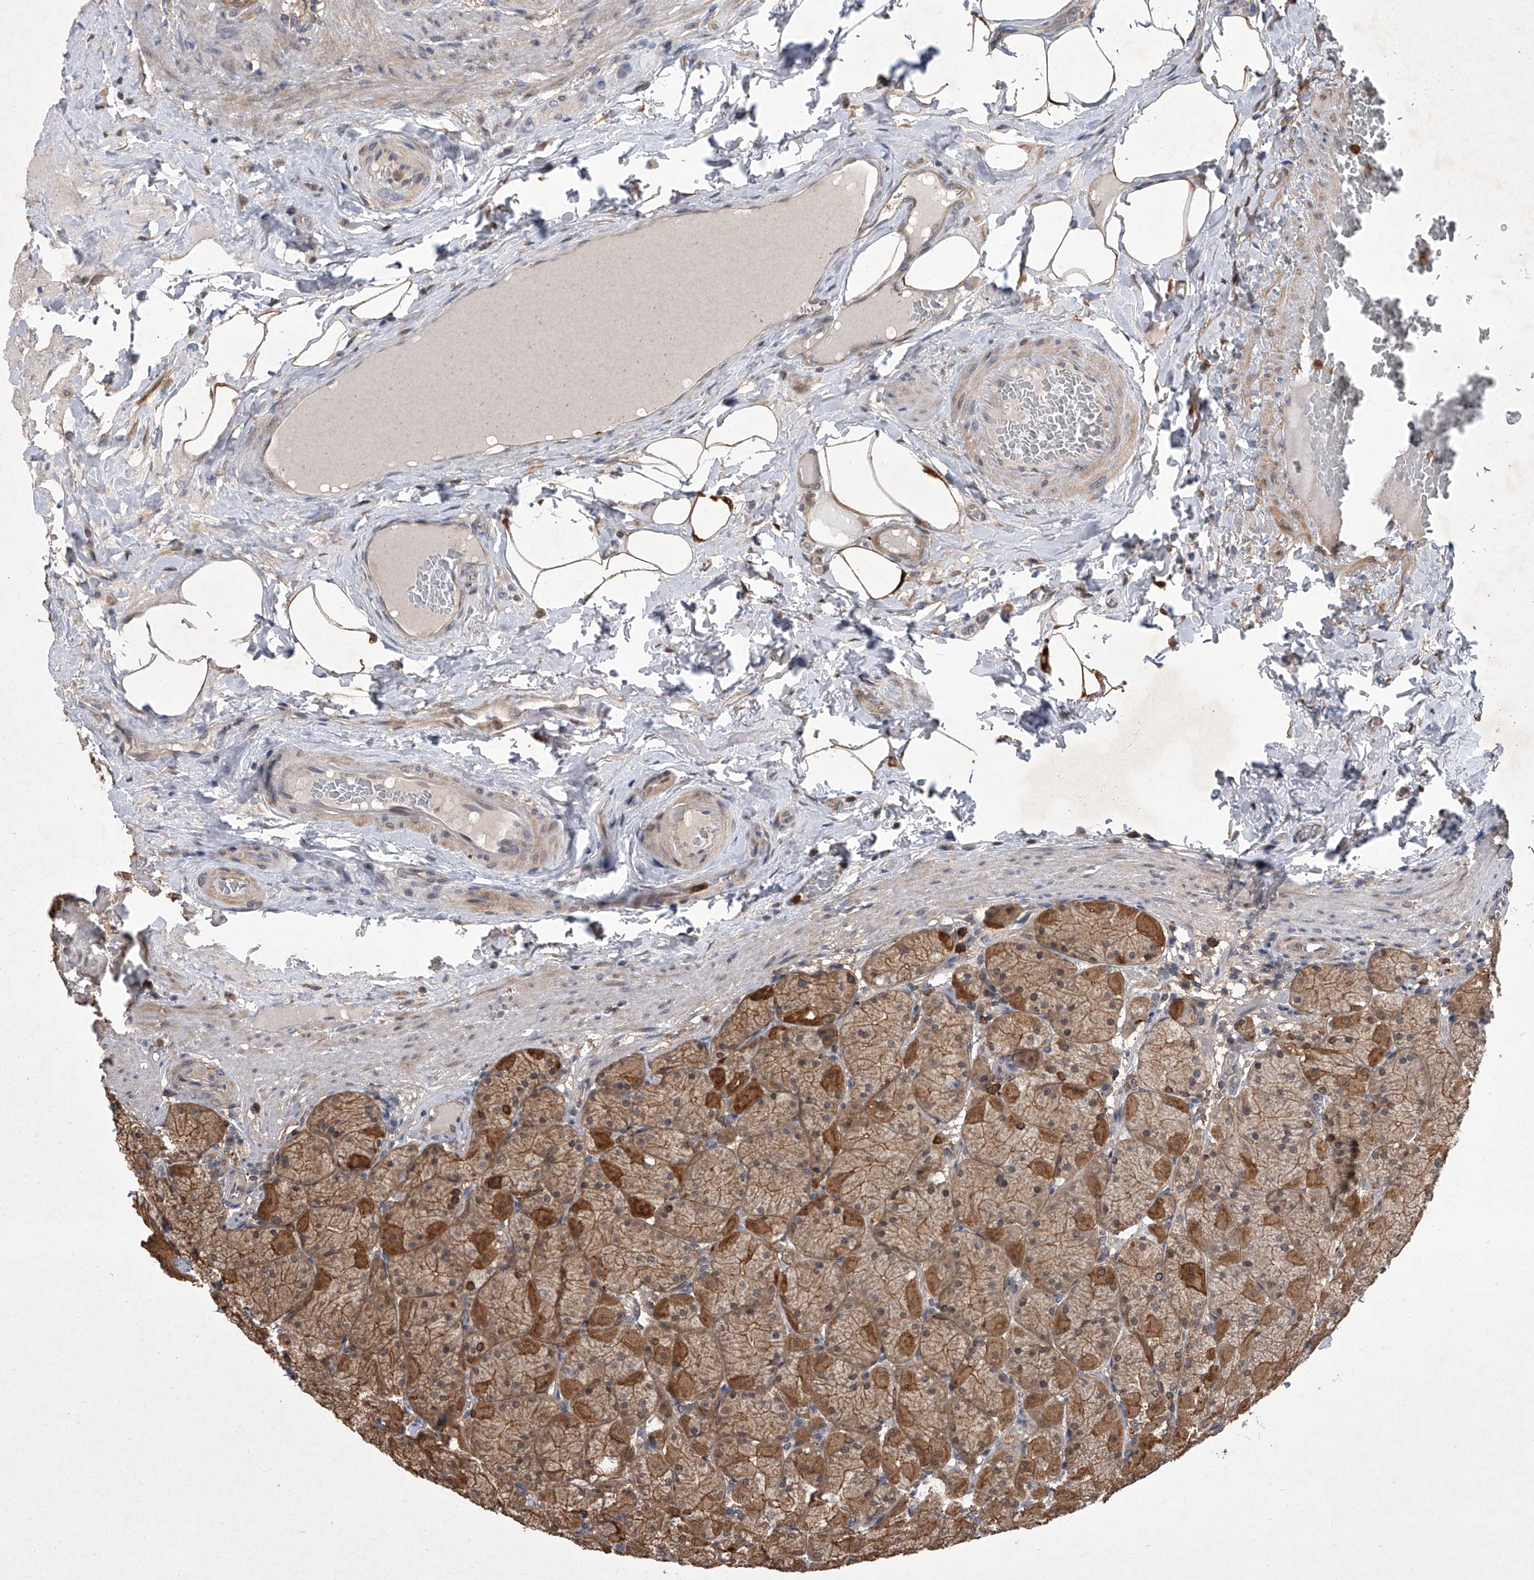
{"staining": {"intensity": "strong", "quantity": ">75%", "location": "cytoplasmic/membranous"}, "tissue": "stomach", "cell_type": "Glandular cells", "image_type": "normal", "snomed": [{"axis": "morphology", "description": "Normal tissue, NOS"}, {"axis": "topography", "description": "Stomach, upper"}], "caption": "Unremarkable stomach displays strong cytoplasmic/membranous expression in approximately >75% of glandular cells, visualized by immunohistochemistry. The staining is performed using DAB brown chromogen to label protein expression. The nuclei are counter-stained blue using hematoxylin.", "gene": "BHLHE23", "patient": {"sex": "female", "age": 56}}